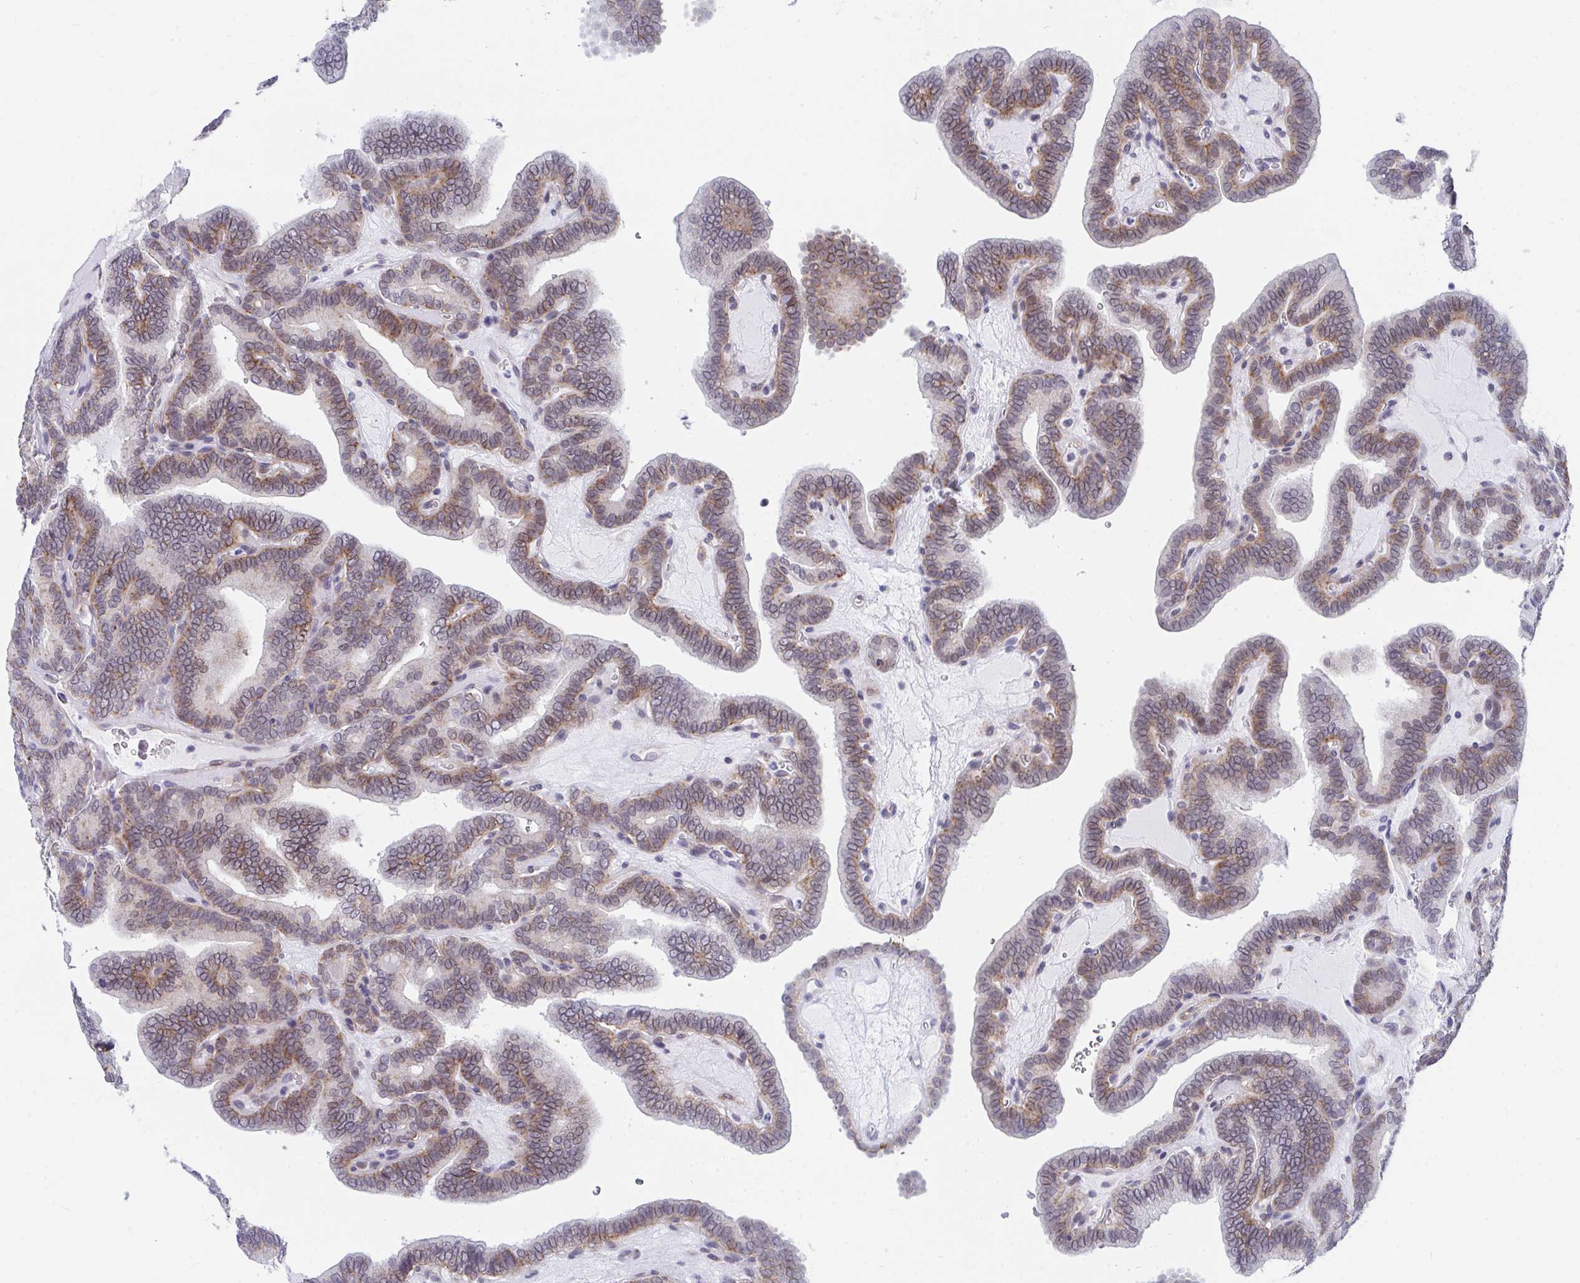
{"staining": {"intensity": "moderate", "quantity": "25%-75%", "location": "cytoplasmic/membranous"}, "tissue": "thyroid cancer", "cell_type": "Tumor cells", "image_type": "cancer", "snomed": [{"axis": "morphology", "description": "Papillary adenocarcinoma, NOS"}, {"axis": "topography", "description": "Thyroid gland"}], "caption": "IHC staining of papillary adenocarcinoma (thyroid), which reveals medium levels of moderate cytoplasmic/membranous expression in approximately 25%-75% of tumor cells indicating moderate cytoplasmic/membranous protein staining. The staining was performed using DAB (brown) for protein detection and nuclei were counterstained in hematoxylin (blue).", "gene": "DAOA", "patient": {"sex": "female", "age": 21}}